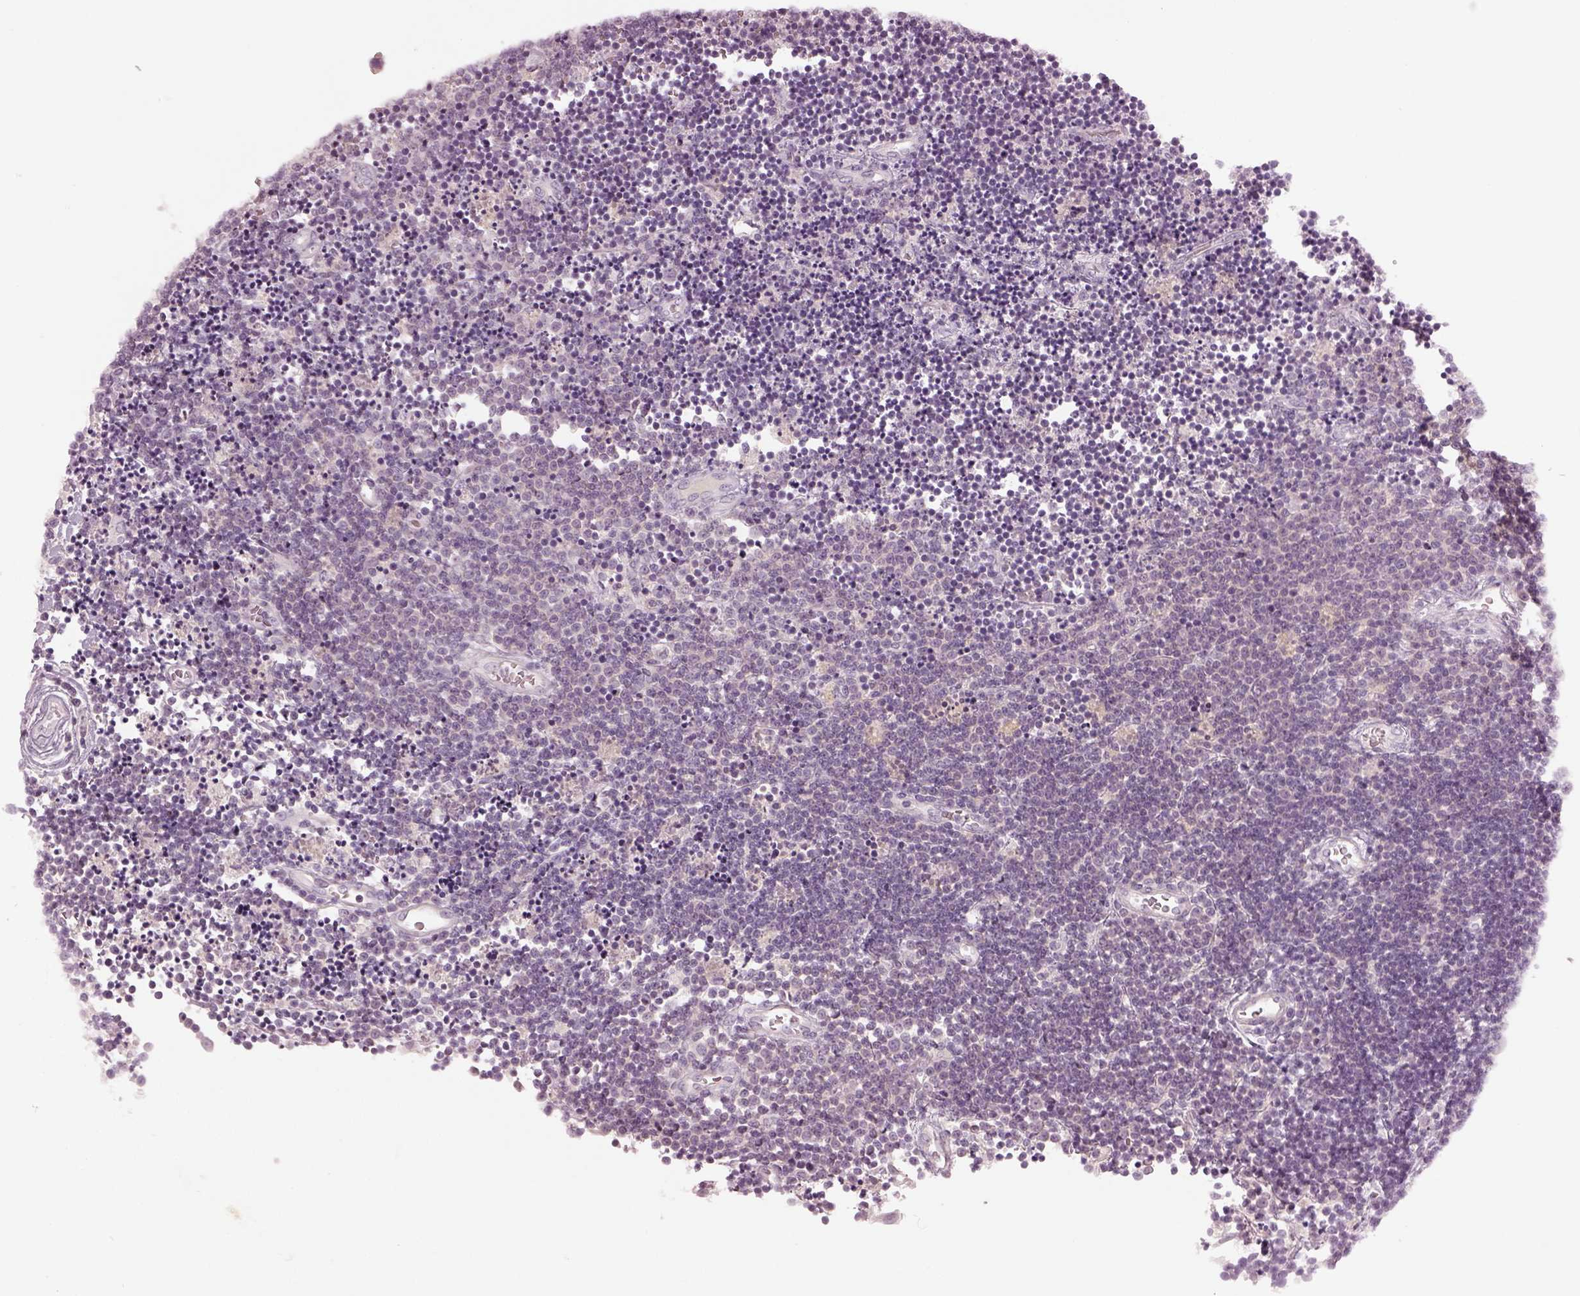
{"staining": {"intensity": "negative", "quantity": "none", "location": "none"}, "tissue": "lymphoma", "cell_type": "Tumor cells", "image_type": "cancer", "snomed": [{"axis": "morphology", "description": "Malignant lymphoma, non-Hodgkin's type, Low grade"}, {"axis": "topography", "description": "Brain"}], "caption": "This is a image of immunohistochemistry (IHC) staining of lymphoma, which shows no staining in tumor cells.", "gene": "SPATA6L", "patient": {"sex": "female", "age": 66}}